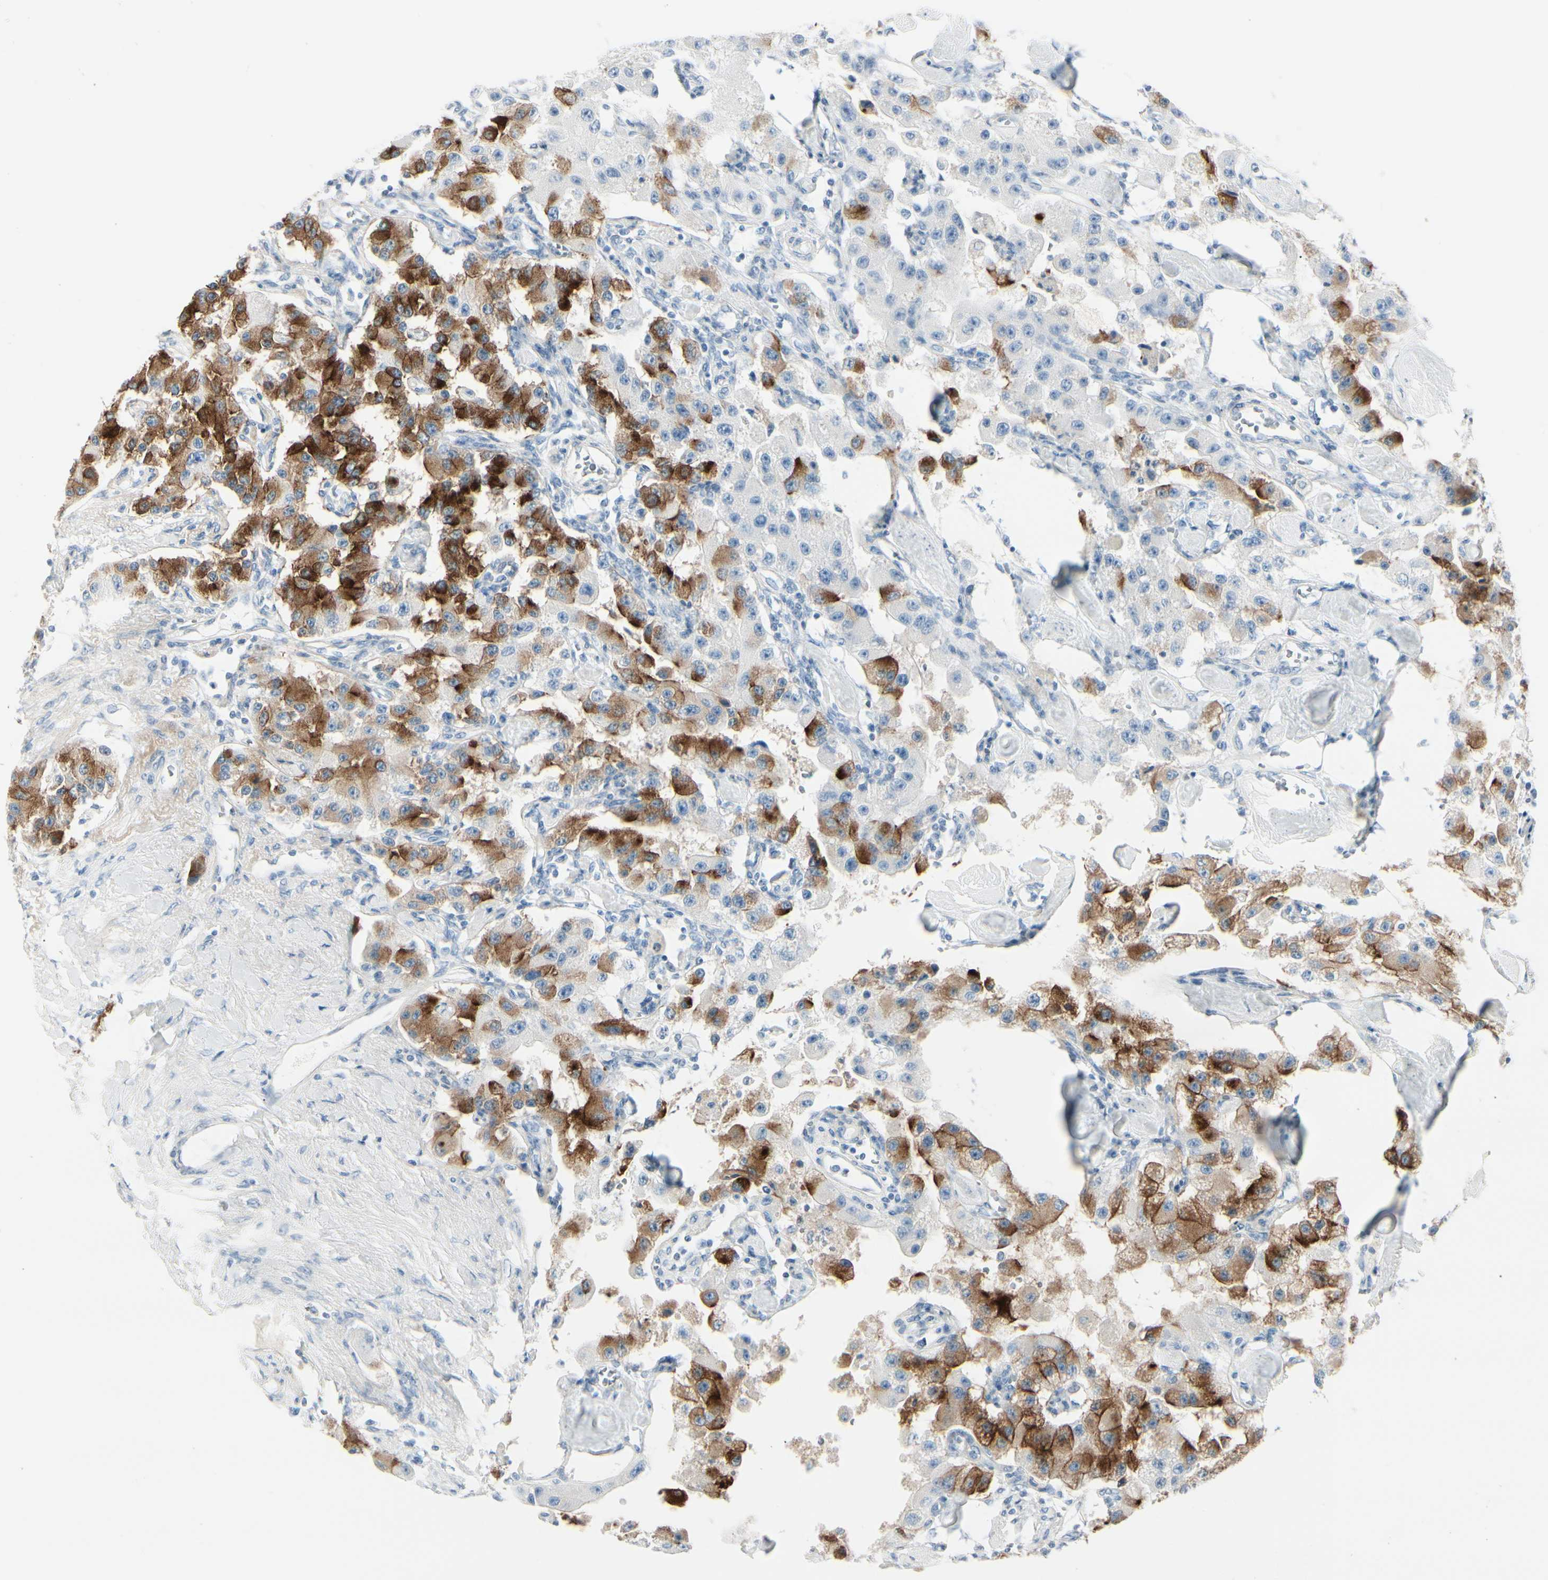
{"staining": {"intensity": "moderate", "quantity": "25%-75%", "location": "cytoplasmic/membranous"}, "tissue": "carcinoid", "cell_type": "Tumor cells", "image_type": "cancer", "snomed": [{"axis": "morphology", "description": "Carcinoid, malignant, NOS"}, {"axis": "topography", "description": "Pancreas"}], "caption": "Protein expression analysis of carcinoid displays moderate cytoplasmic/membranous staining in about 25%-75% of tumor cells. (DAB = brown stain, brightfield microscopy at high magnification).", "gene": "CDHR5", "patient": {"sex": "male", "age": 41}}